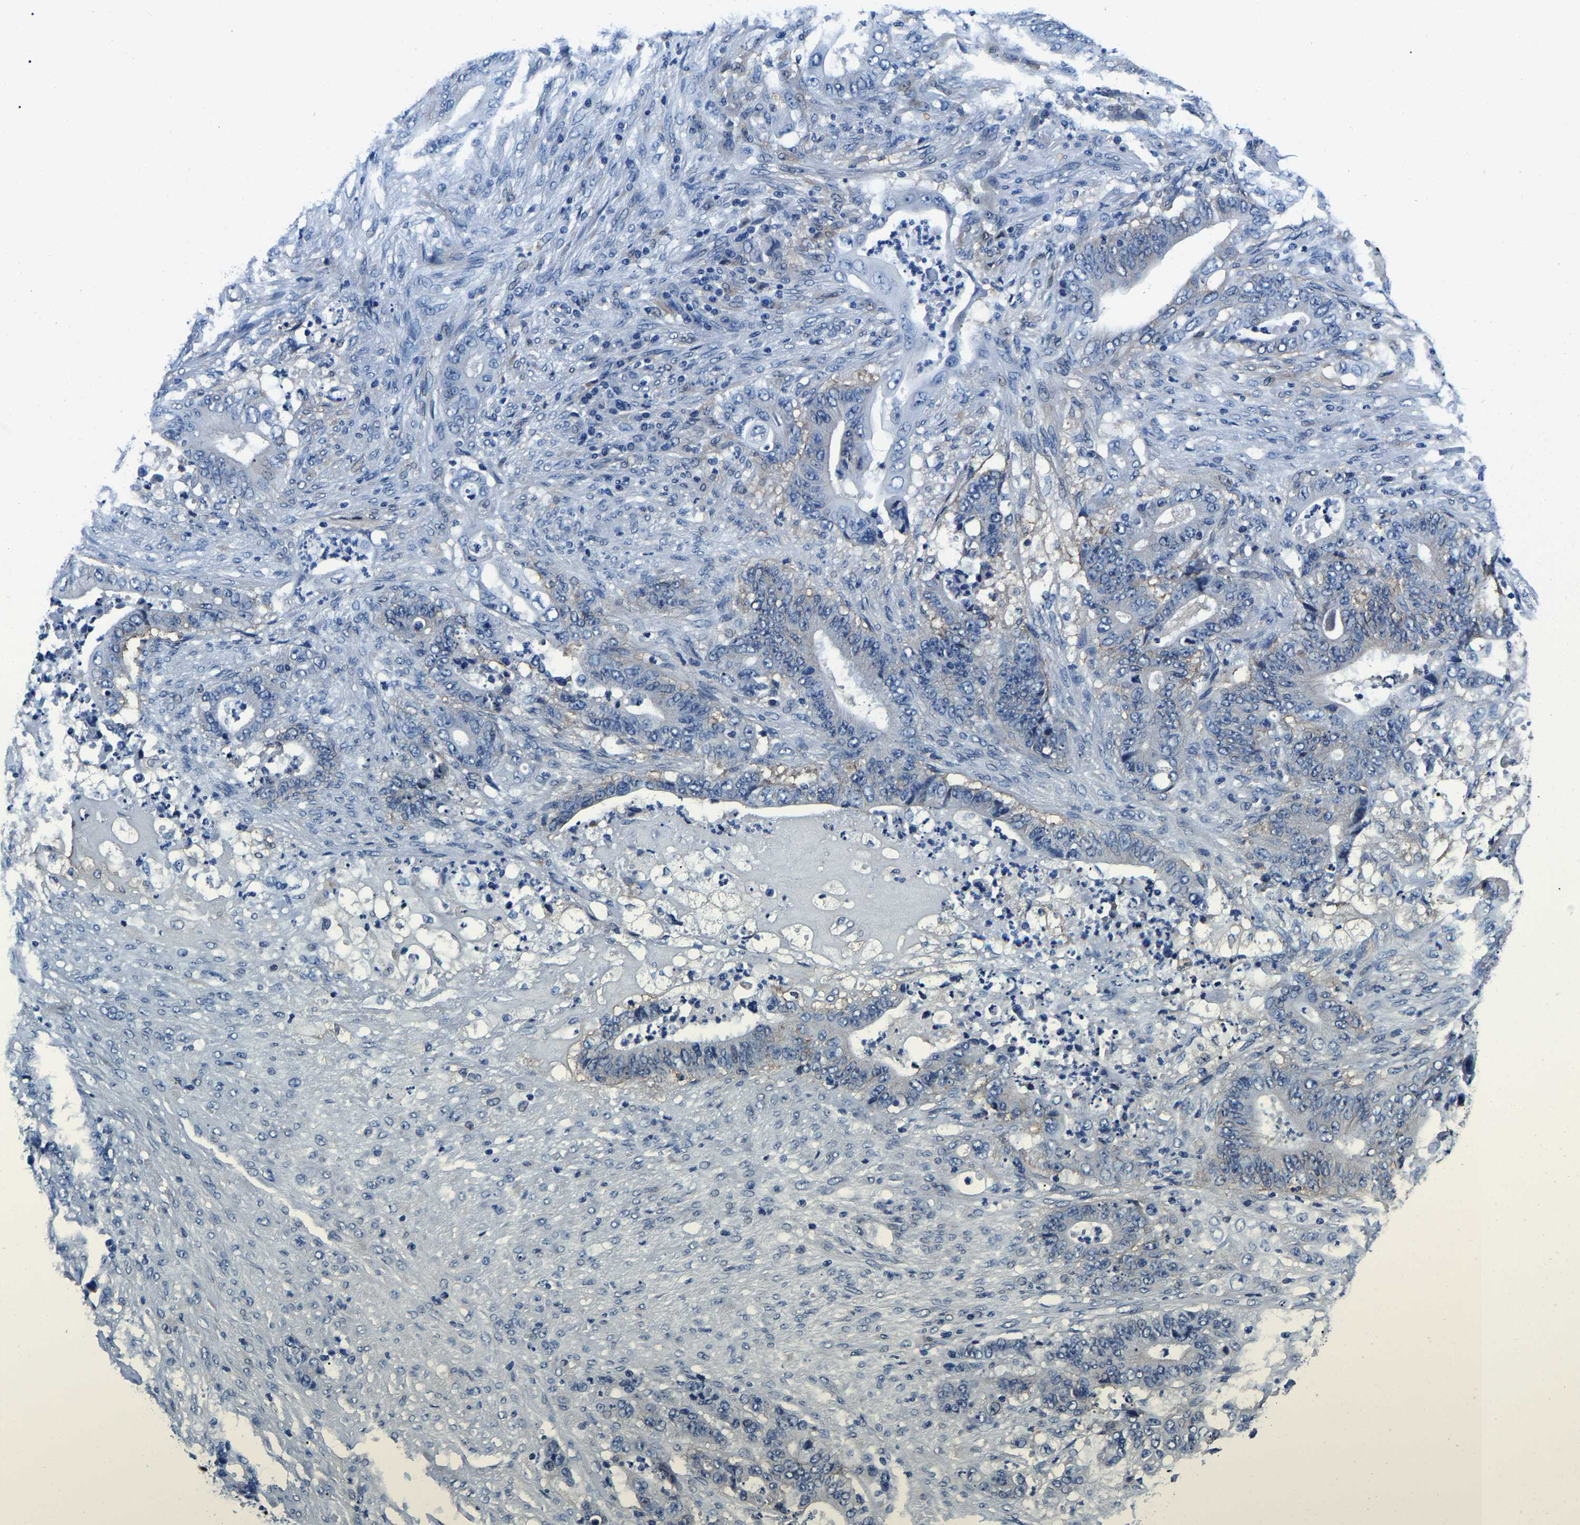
{"staining": {"intensity": "negative", "quantity": "none", "location": "none"}, "tissue": "stomach cancer", "cell_type": "Tumor cells", "image_type": "cancer", "snomed": [{"axis": "morphology", "description": "Adenocarcinoma, NOS"}, {"axis": "topography", "description": "Stomach"}], "caption": "DAB (3,3'-diaminobenzidine) immunohistochemical staining of adenocarcinoma (stomach) shows no significant expression in tumor cells.", "gene": "ACO1", "patient": {"sex": "female", "age": 73}}